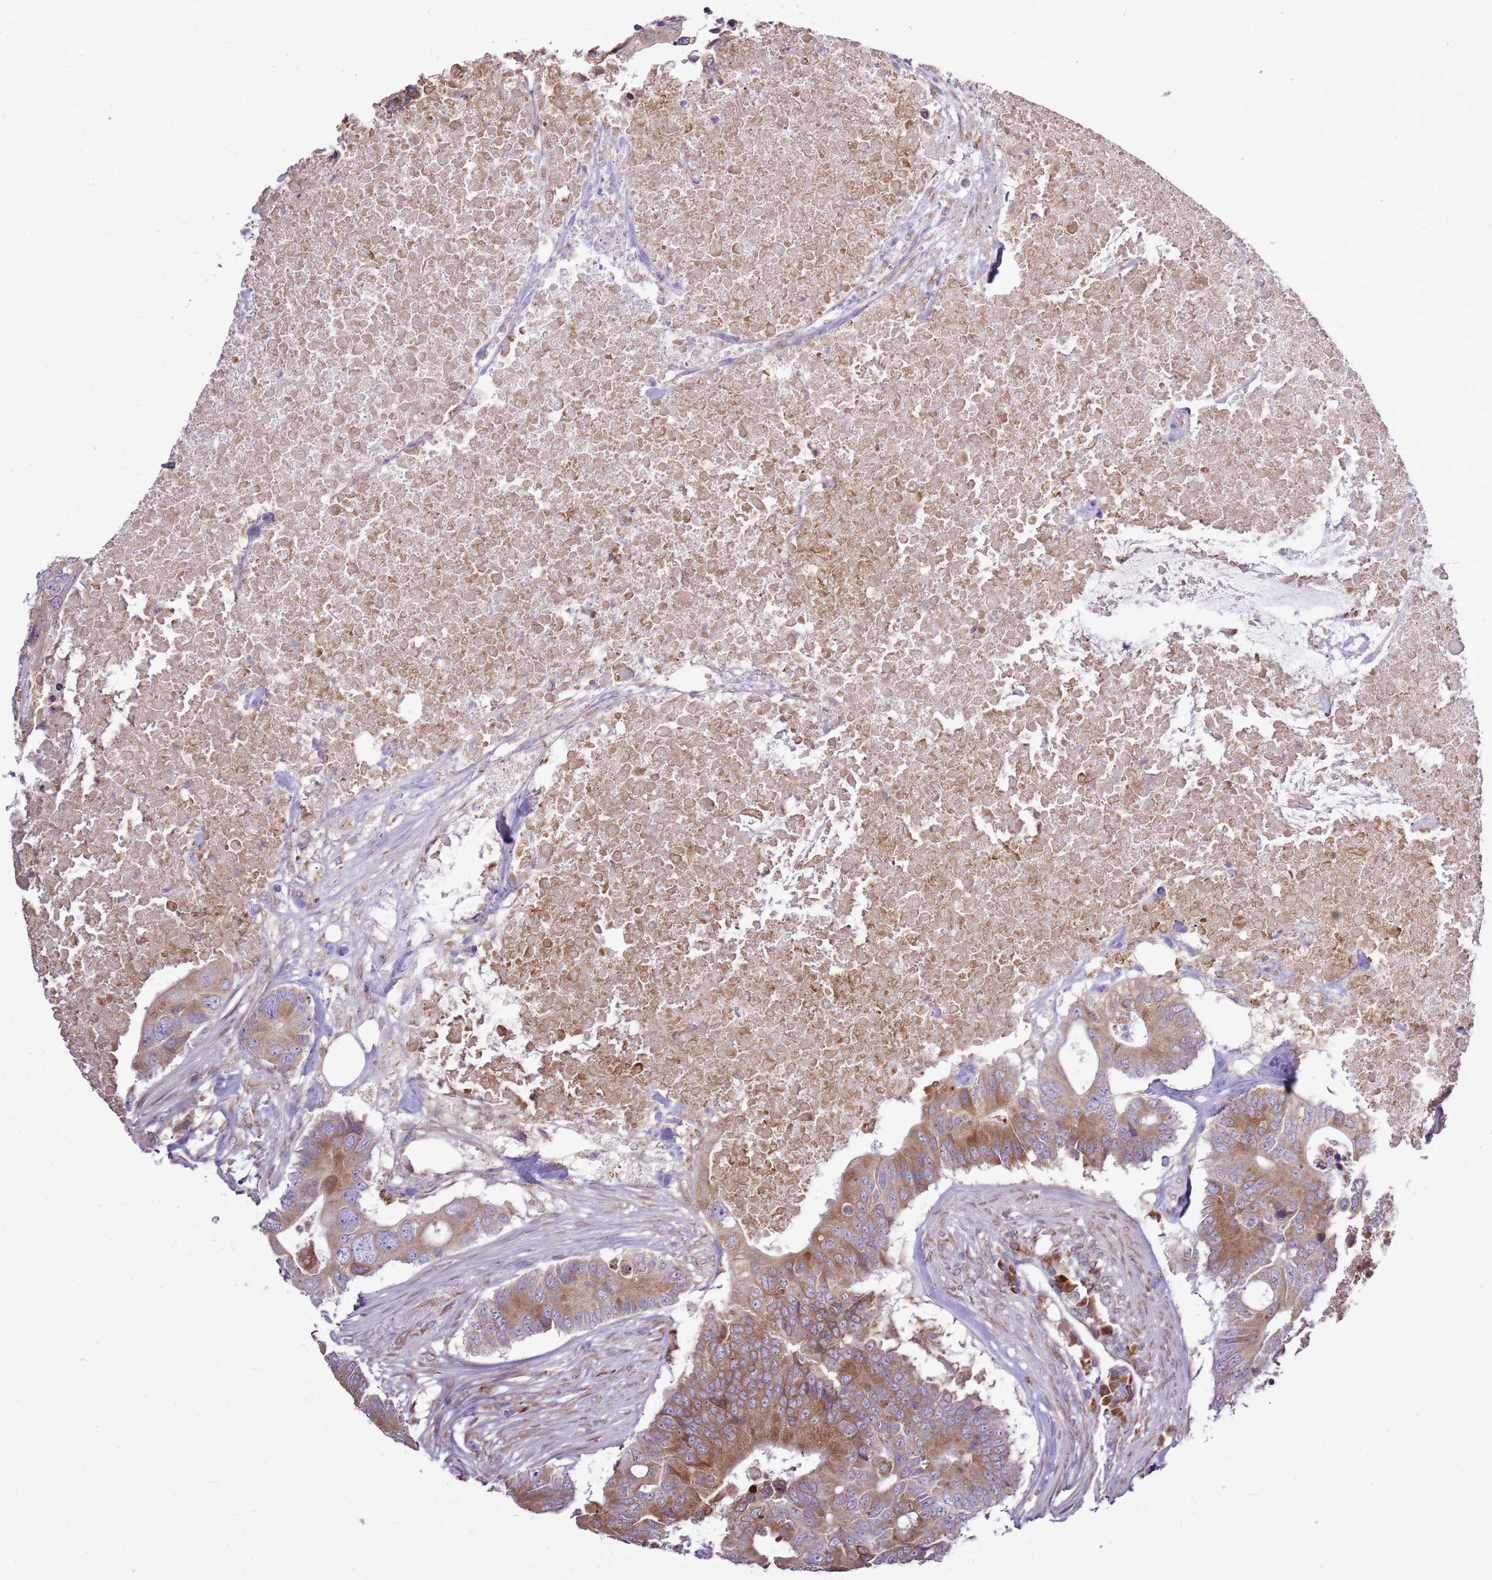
{"staining": {"intensity": "moderate", "quantity": "25%-75%", "location": "cytoplasmic/membranous"}, "tissue": "colorectal cancer", "cell_type": "Tumor cells", "image_type": "cancer", "snomed": [{"axis": "morphology", "description": "Adenocarcinoma, NOS"}, {"axis": "topography", "description": "Colon"}], "caption": "Immunohistochemical staining of human colorectal cancer shows medium levels of moderate cytoplasmic/membranous staining in about 25%-75% of tumor cells.", "gene": "TMED10", "patient": {"sex": "male", "age": 71}}